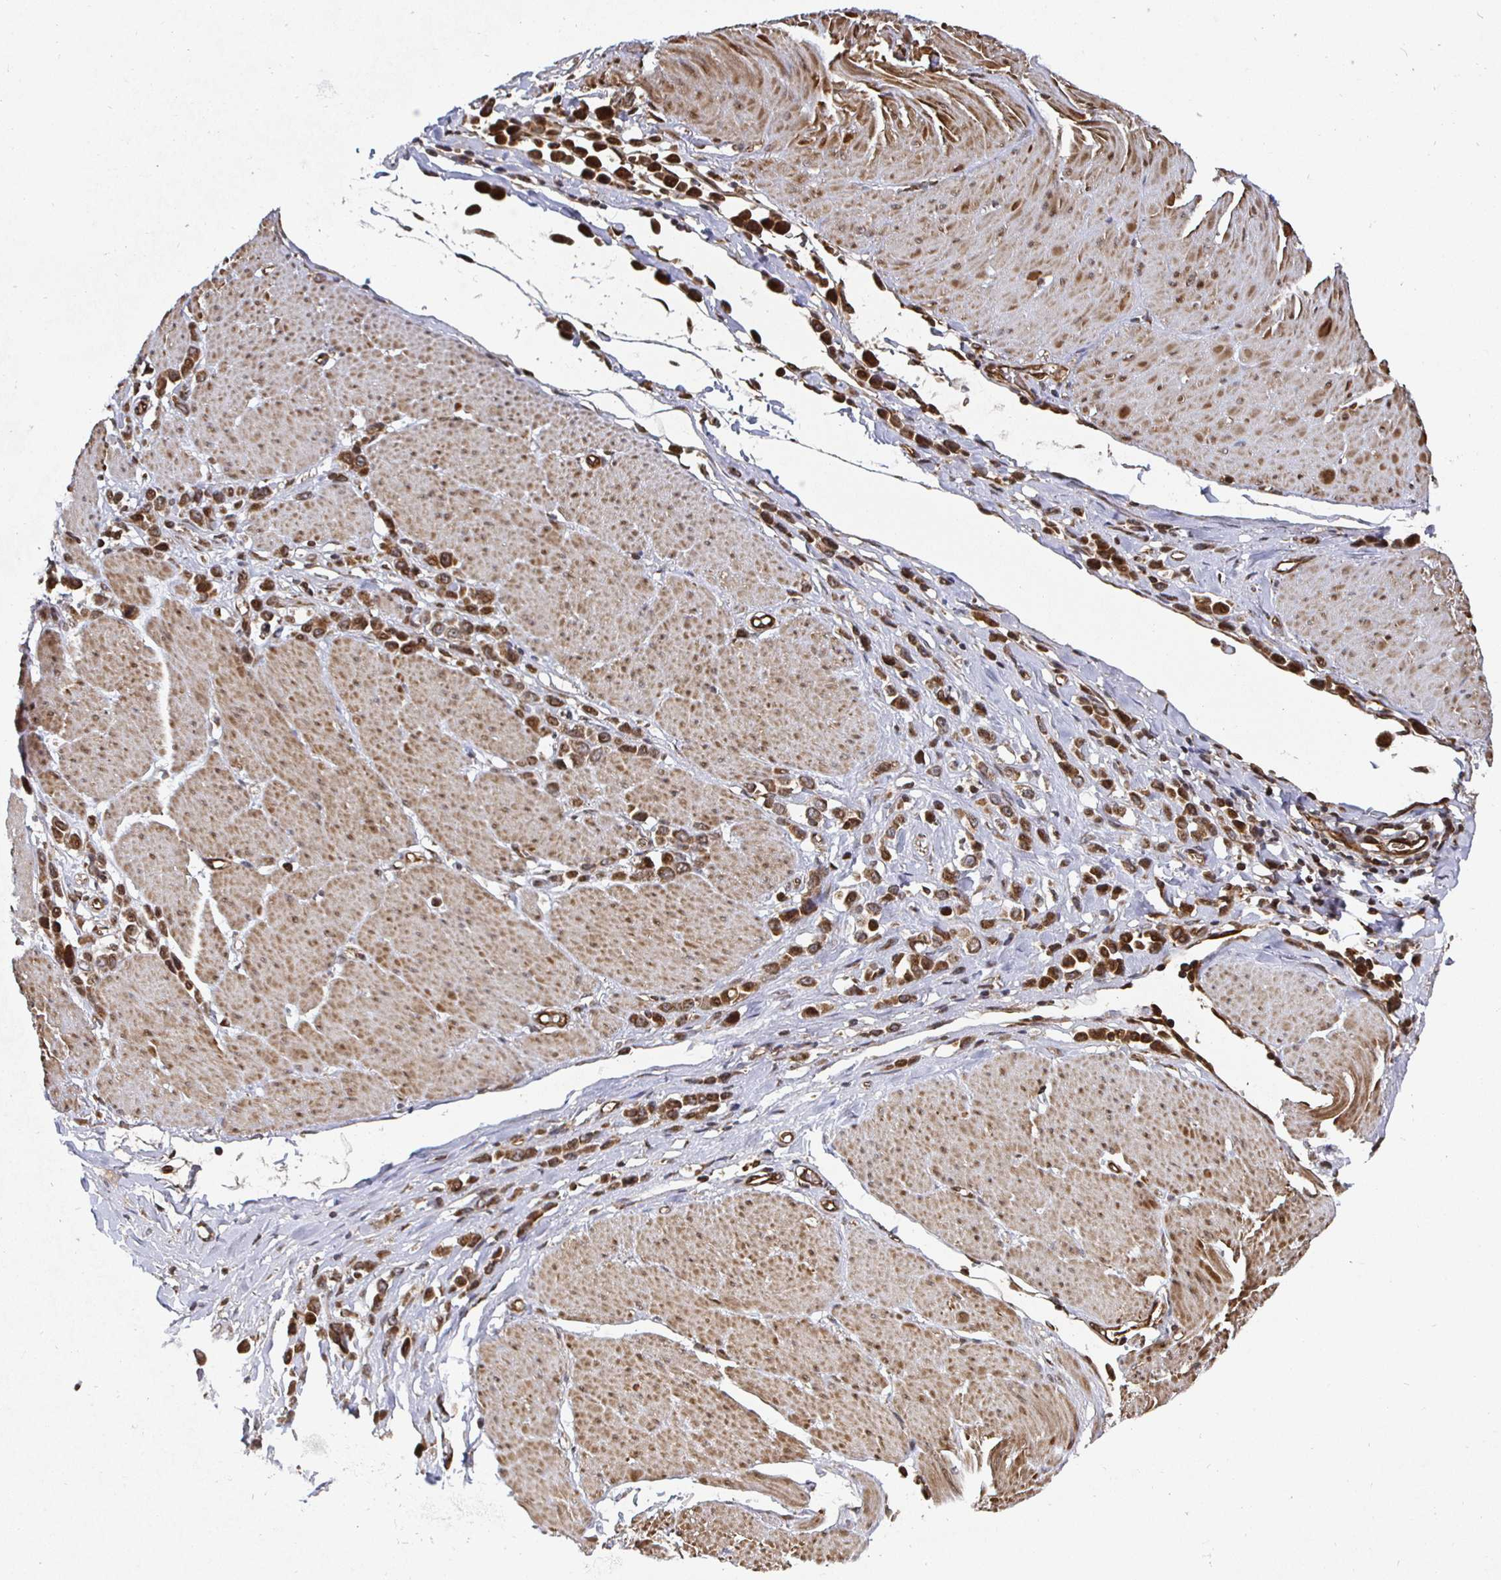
{"staining": {"intensity": "strong", "quantity": ">75%", "location": "cytoplasmic/membranous"}, "tissue": "stomach cancer", "cell_type": "Tumor cells", "image_type": "cancer", "snomed": [{"axis": "morphology", "description": "Adenocarcinoma, NOS"}, {"axis": "topography", "description": "Stomach"}], "caption": "Immunohistochemical staining of stomach cancer (adenocarcinoma) shows high levels of strong cytoplasmic/membranous protein expression in about >75% of tumor cells.", "gene": "TBKBP1", "patient": {"sex": "male", "age": 47}}